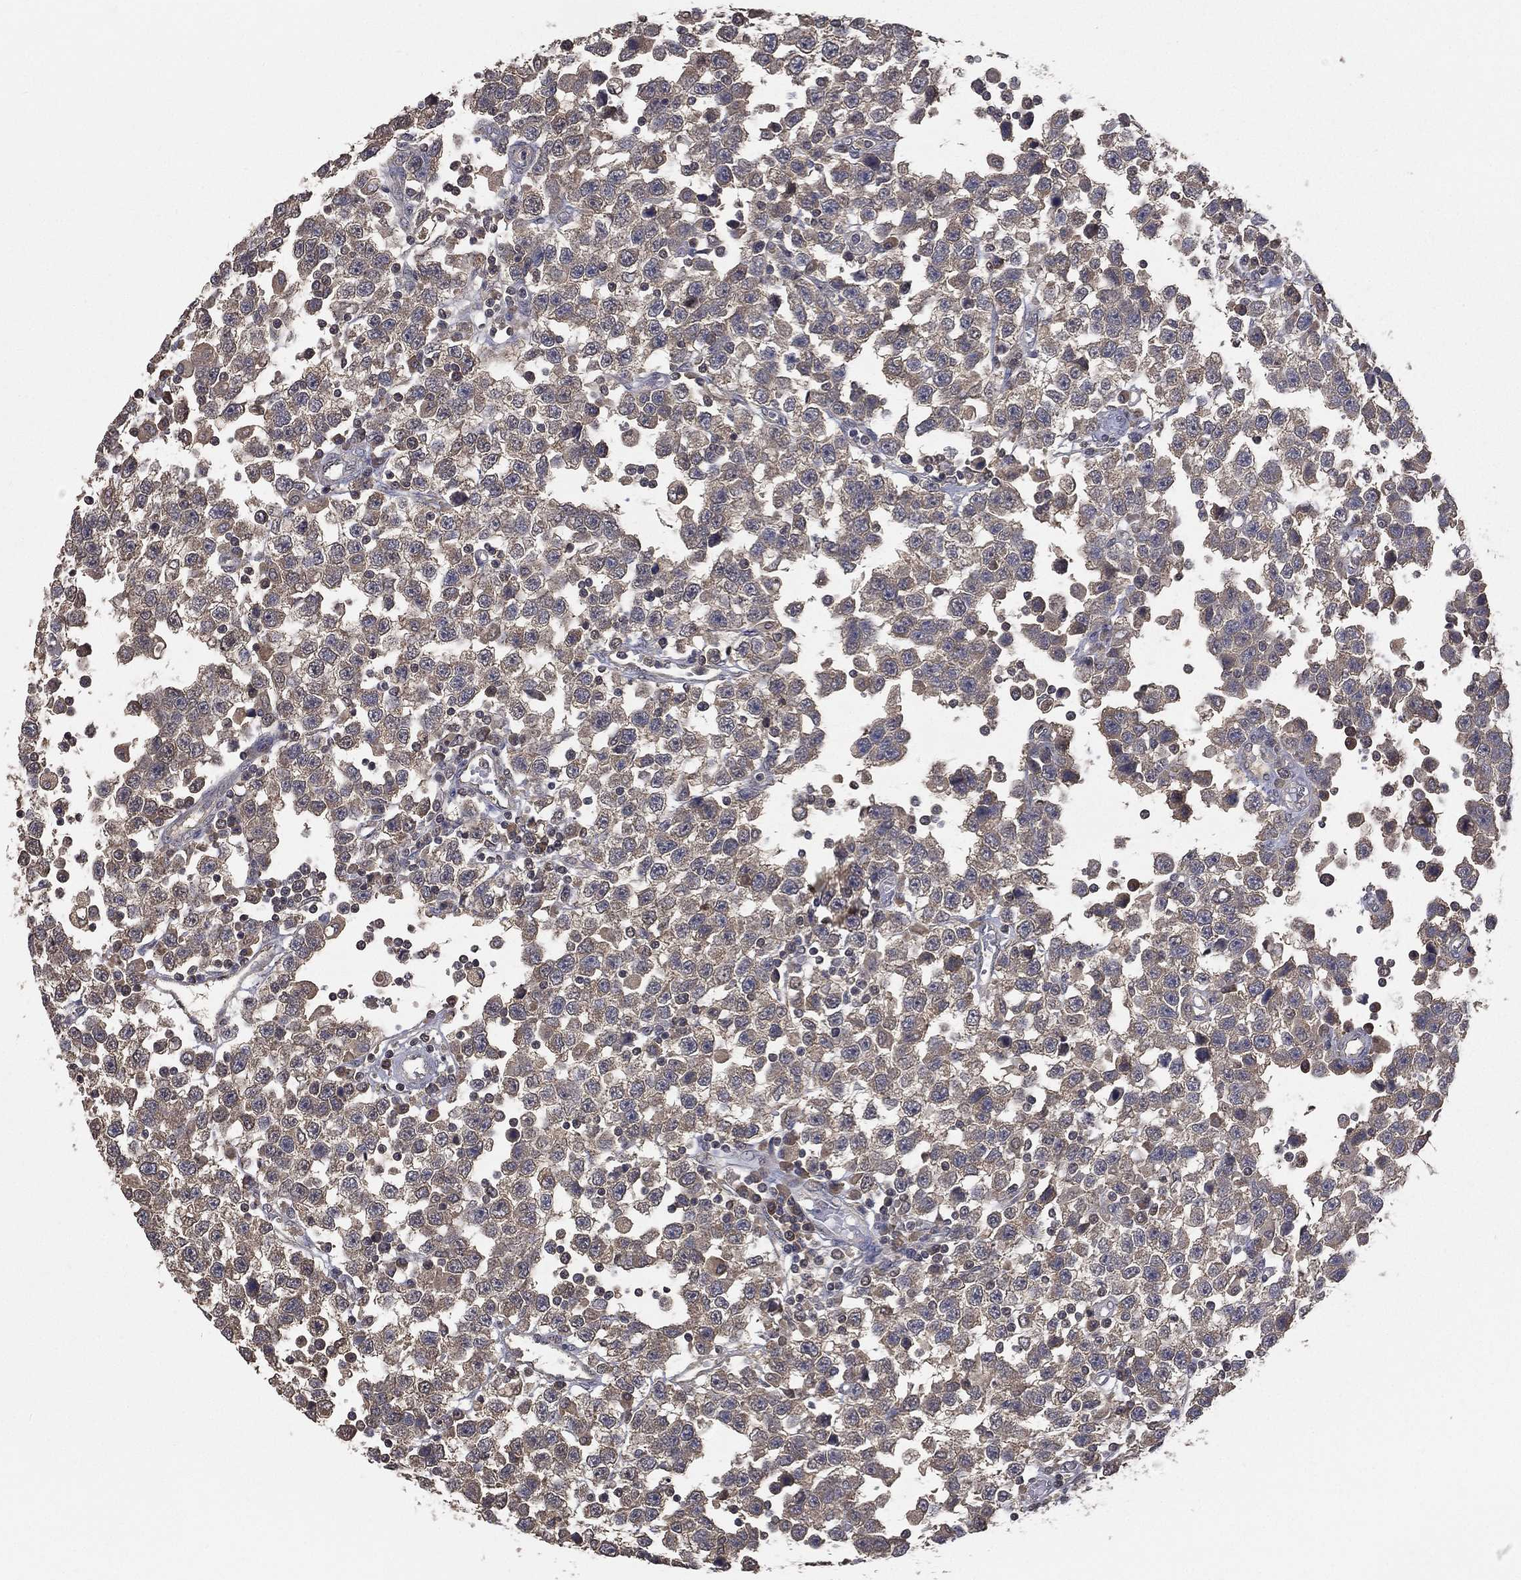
{"staining": {"intensity": "negative", "quantity": "none", "location": "none"}, "tissue": "testis cancer", "cell_type": "Tumor cells", "image_type": "cancer", "snomed": [{"axis": "morphology", "description": "Seminoma, NOS"}, {"axis": "topography", "description": "Testis"}], "caption": "A high-resolution image shows immunohistochemistry staining of testis cancer, which displays no significant positivity in tumor cells.", "gene": "SNAP25", "patient": {"sex": "male", "age": 34}}